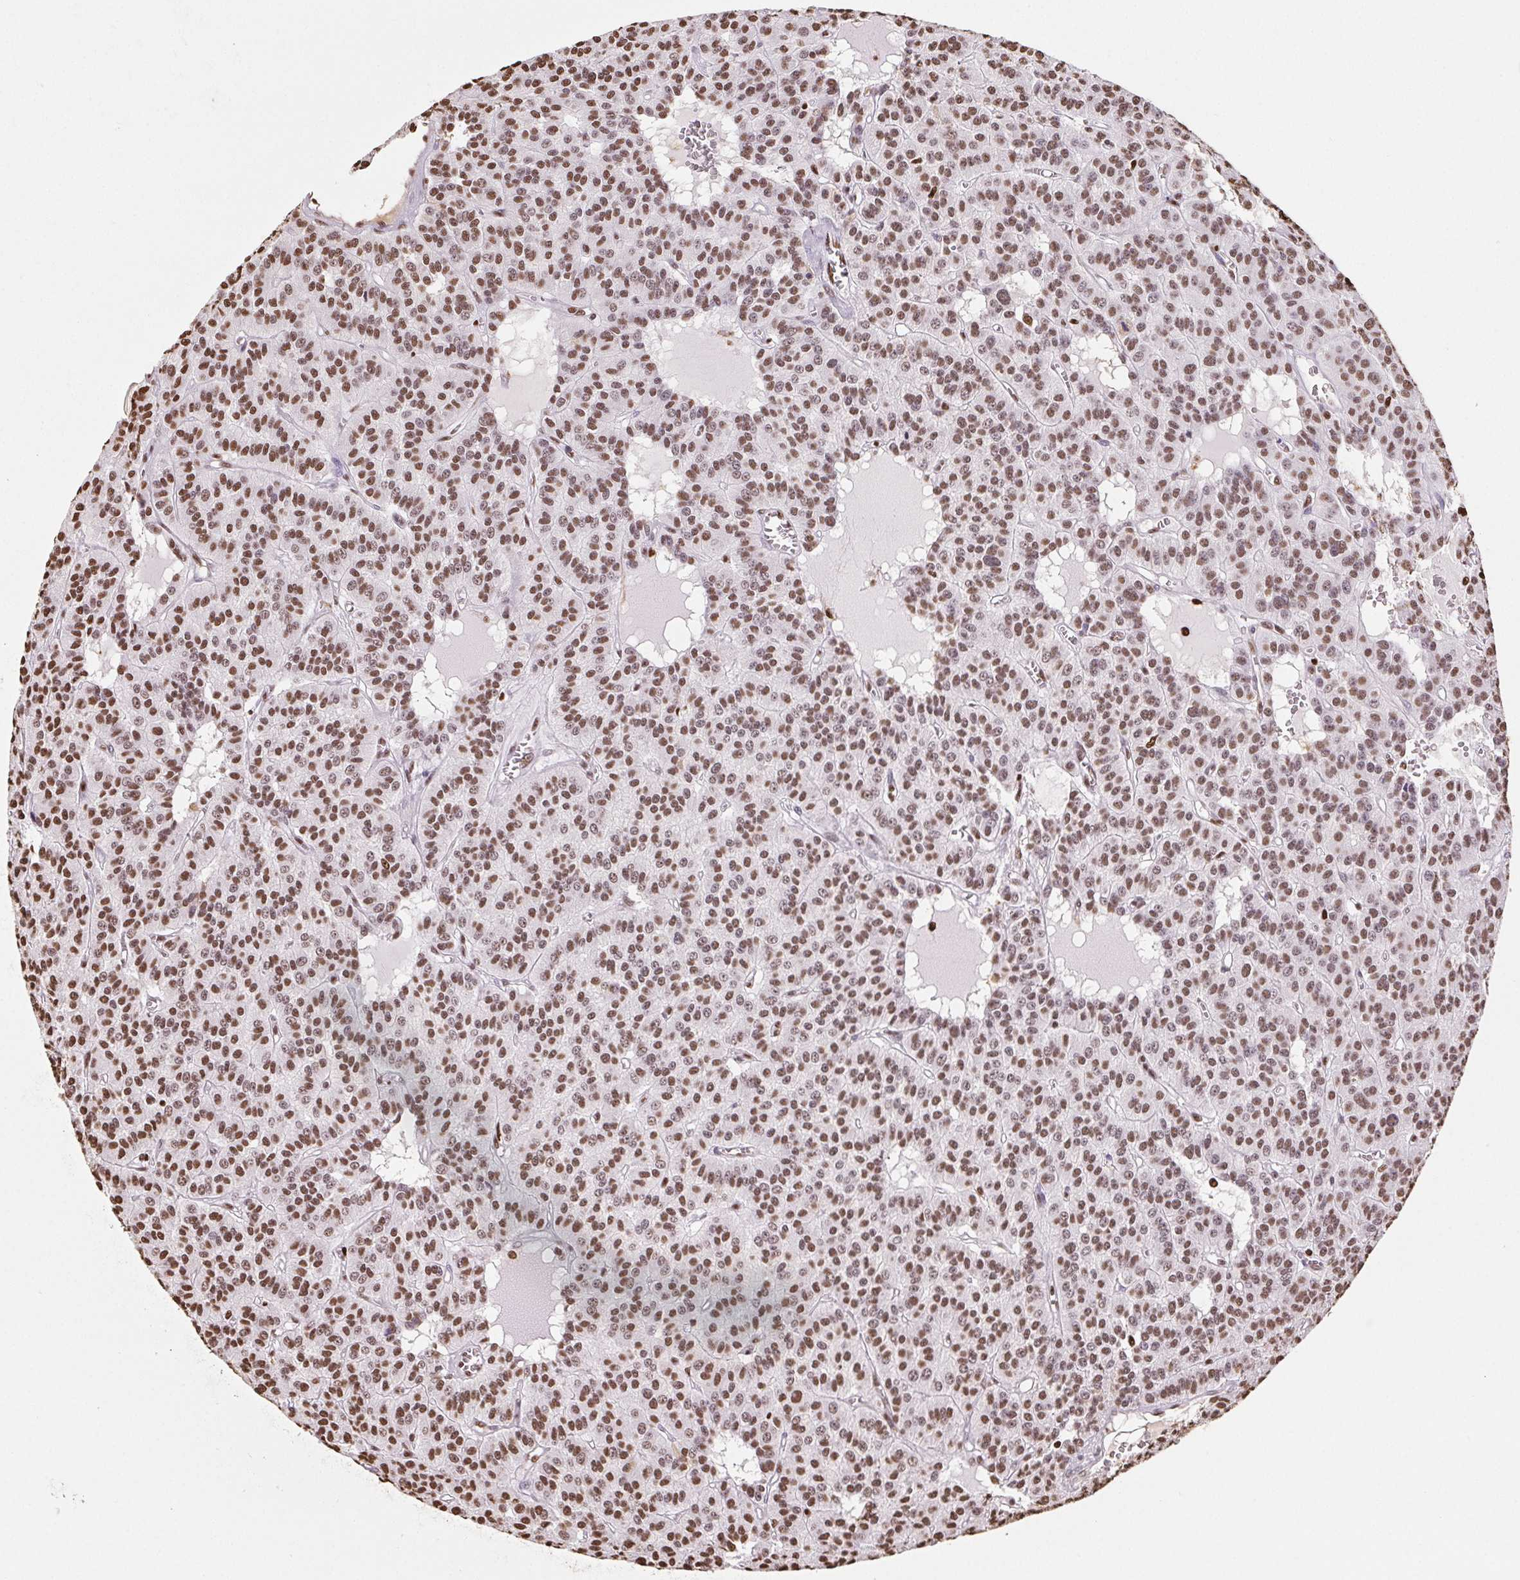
{"staining": {"intensity": "moderate", "quantity": ">75%", "location": "nuclear"}, "tissue": "carcinoid", "cell_type": "Tumor cells", "image_type": "cancer", "snomed": [{"axis": "morphology", "description": "Carcinoid, malignant, NOS"}, {"axis": "topography", "description": "Lung"}], "caption": "DAB immunohistochemical staining of carcinoid shows moderate nuclear protein positivity in approximately >75% of tumor cells.", "gene": "SET", "patient": {"sex": "female", "age": 71}}